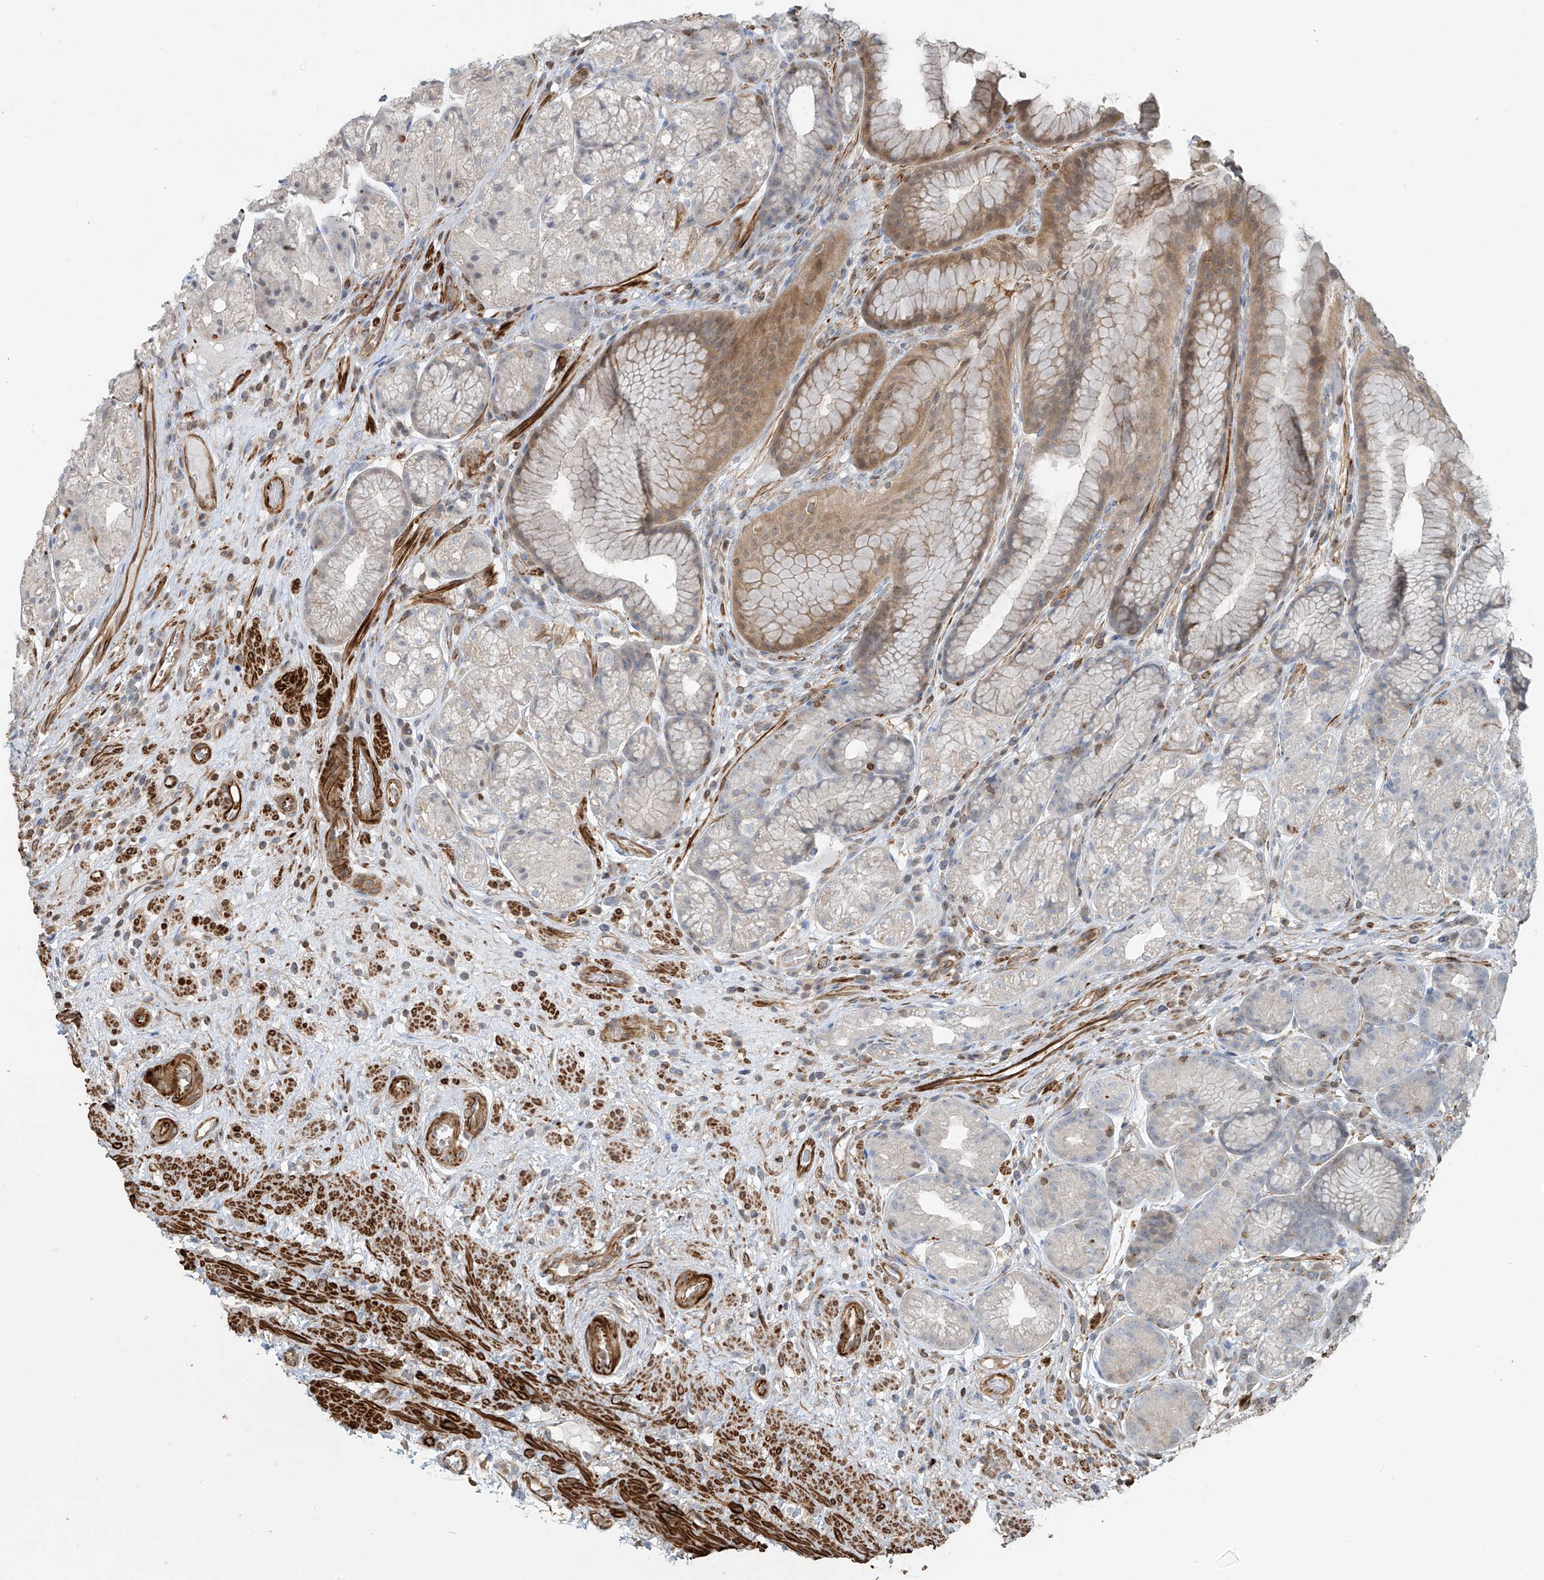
{"staining": {"intensity": "moderate", "quantity": "<25%", "location": "cytoplasmic/membranous"}, "tissue": "stomach", "cell_type": "Glandular cells", "image_type": "normal", "snomed": [{"axis": "morphology", "description": "Normal tissue, NOS"}, {"axis": "topography", "description": "Stomach"}], "caption": "A micrograph showing moderate cytoplasmic/membranous staining in about <25% of glandular cells in normal stomach, as visualized by brown immunohistochemical staining.", "gene": "SH3BGRL3", "patient": {"sex": "male", "age": 57}}